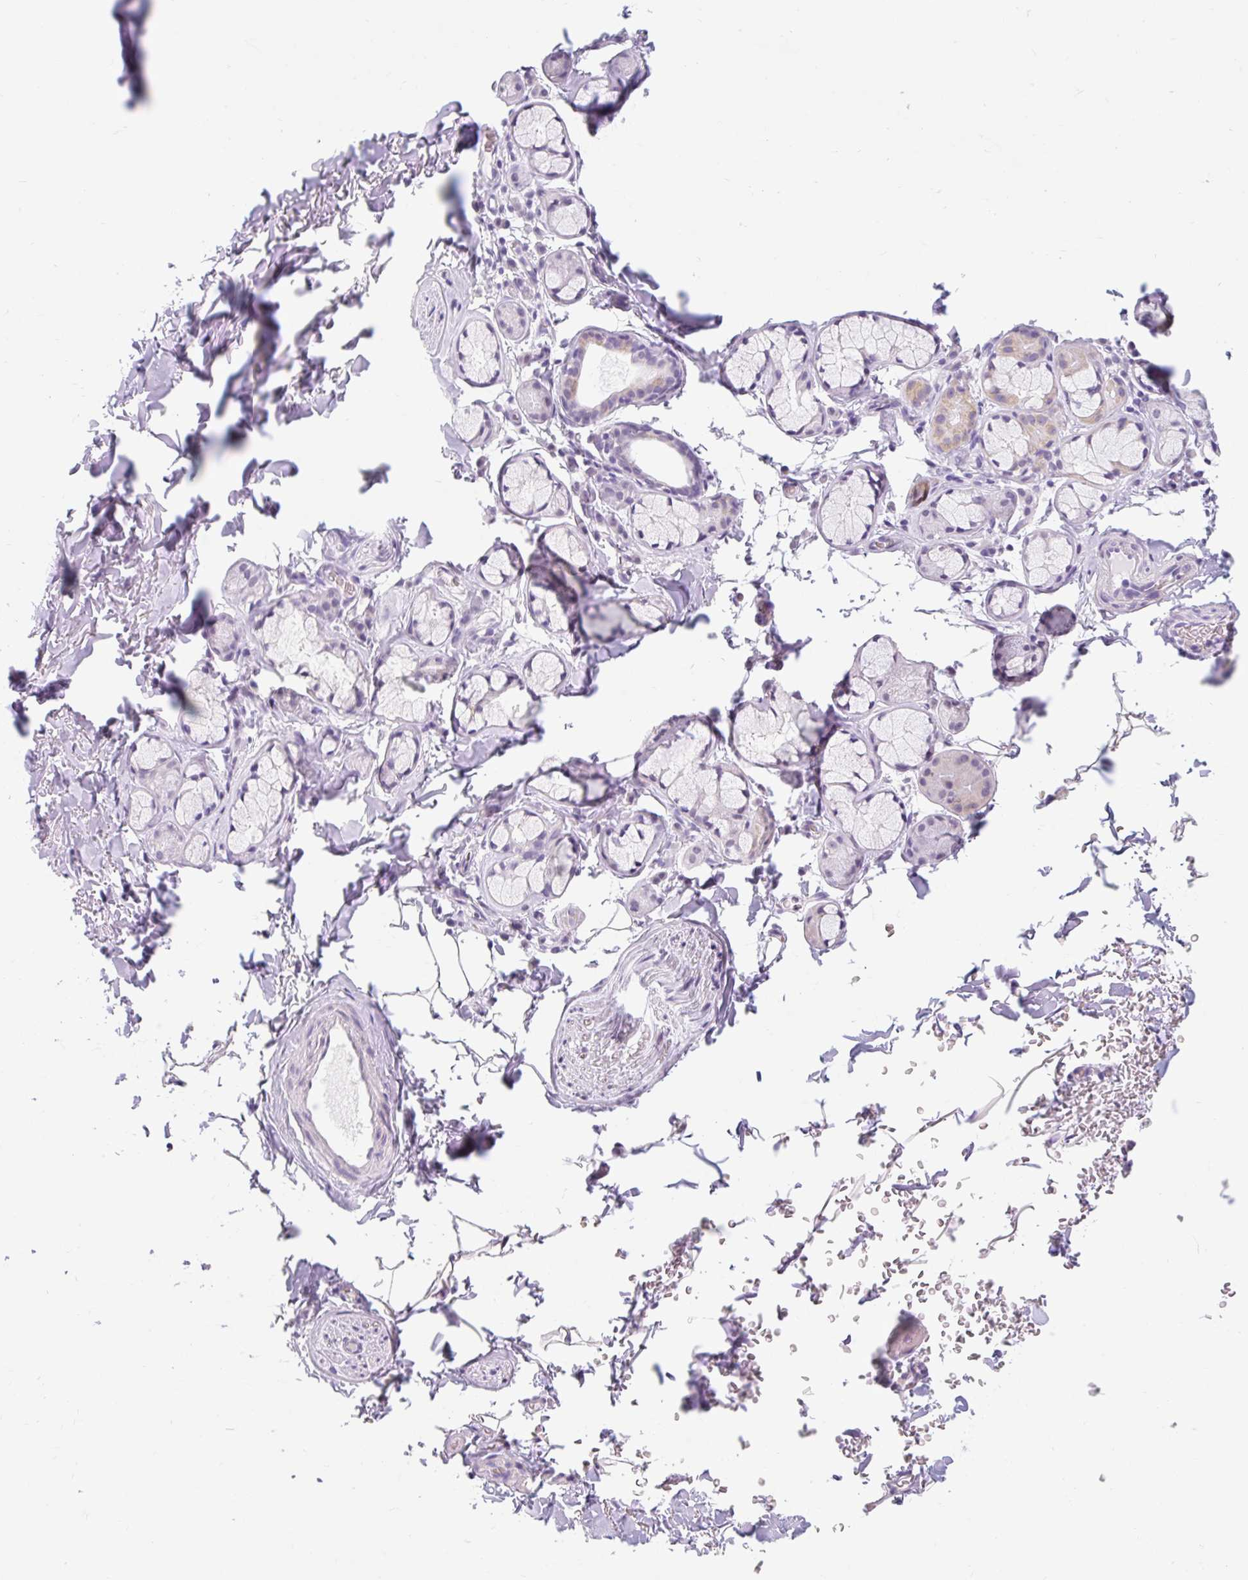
{"staining": {"intensity": "negative", "quantity": "none", "location": "none"}, "tissue": "adipose tissue", "cell_type": "Adipocytes", "image_type": "normal", "snomed": [{"axis": "morphology", "description": "Normal tissue, NOS"}, {"axis": "topography", "description": "Cartilage tissue"}, {"axis": "topography", "description": "Bronchus"}, {"axis": "topography", "description": "Peripheral nerve tissue"}], "caption": "DAB immunohistochemical staining of unremarkable adipose tissue demonstrates no significant expression in adipocytes.", "gene": "ITPK1", "patient": {"sex": "male", "age": 67}}